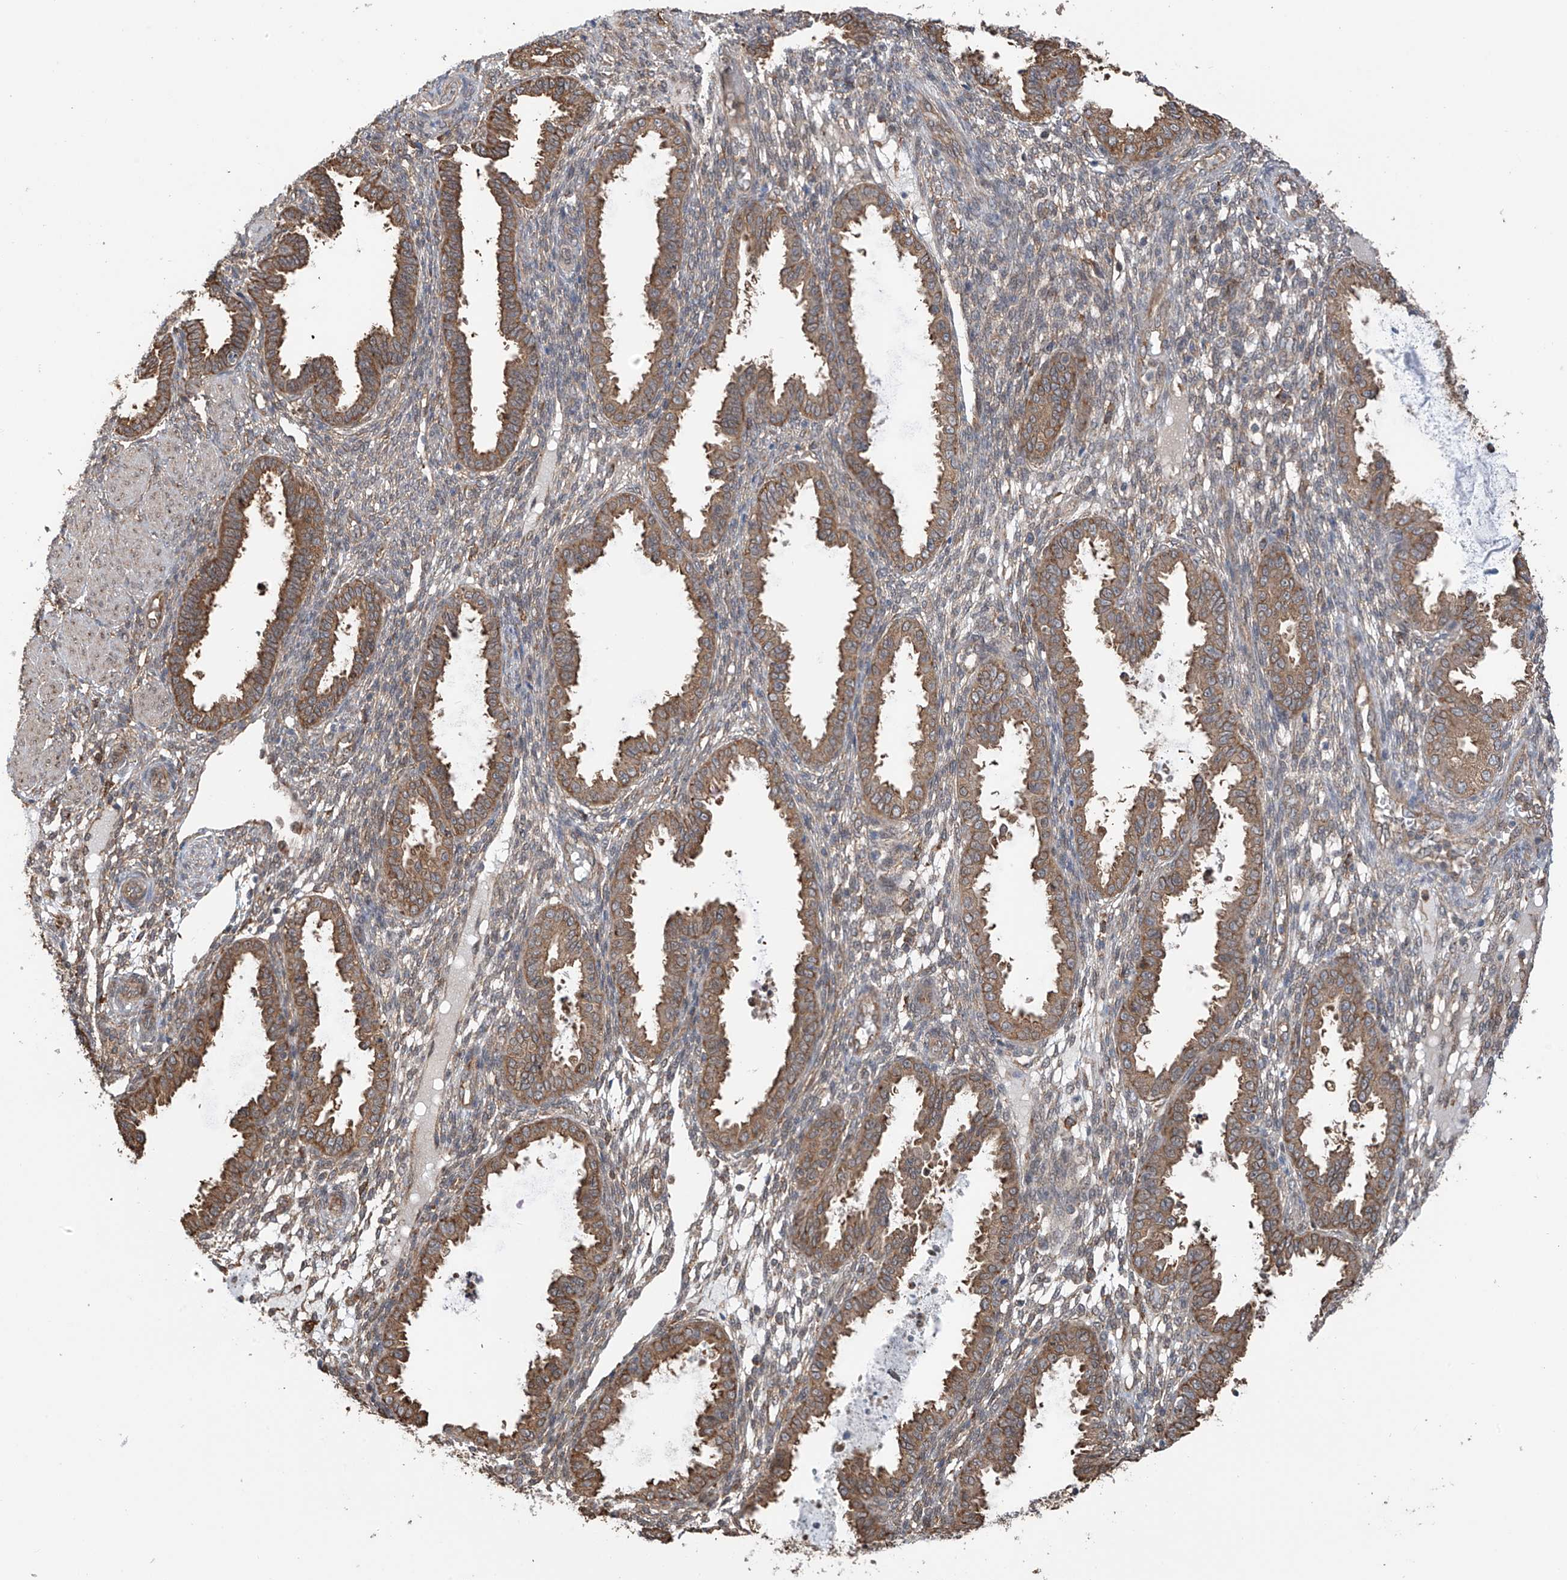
{"staining": {"intensity": "weak", "quantity": "25%-75%", "location": "cytoplasmic/membranous"}, "tissue": "endometrium", "cell_type": "Cells in endometrial stroma", "image_type": "normal", "snomed": [{"axis": "morphology", "description": "Normal tissue, NOS"}, {"axis": "topography", "description": "Endometrium"}], "caption": "Immunohistochemical staining of benign human endometrium demonstrates low levels of weak cytoplasmic/membranous positivity in approximately 25%-75% of cells in endometrial stroma. Using DAB (3,3'-diaminobenzidine) (brown) and hematoxylin (blue) stains, captured at high magnification using brightfield microscopy.", "gene": "ZNF189", "patient": {"sex": "female", "age": 33}}